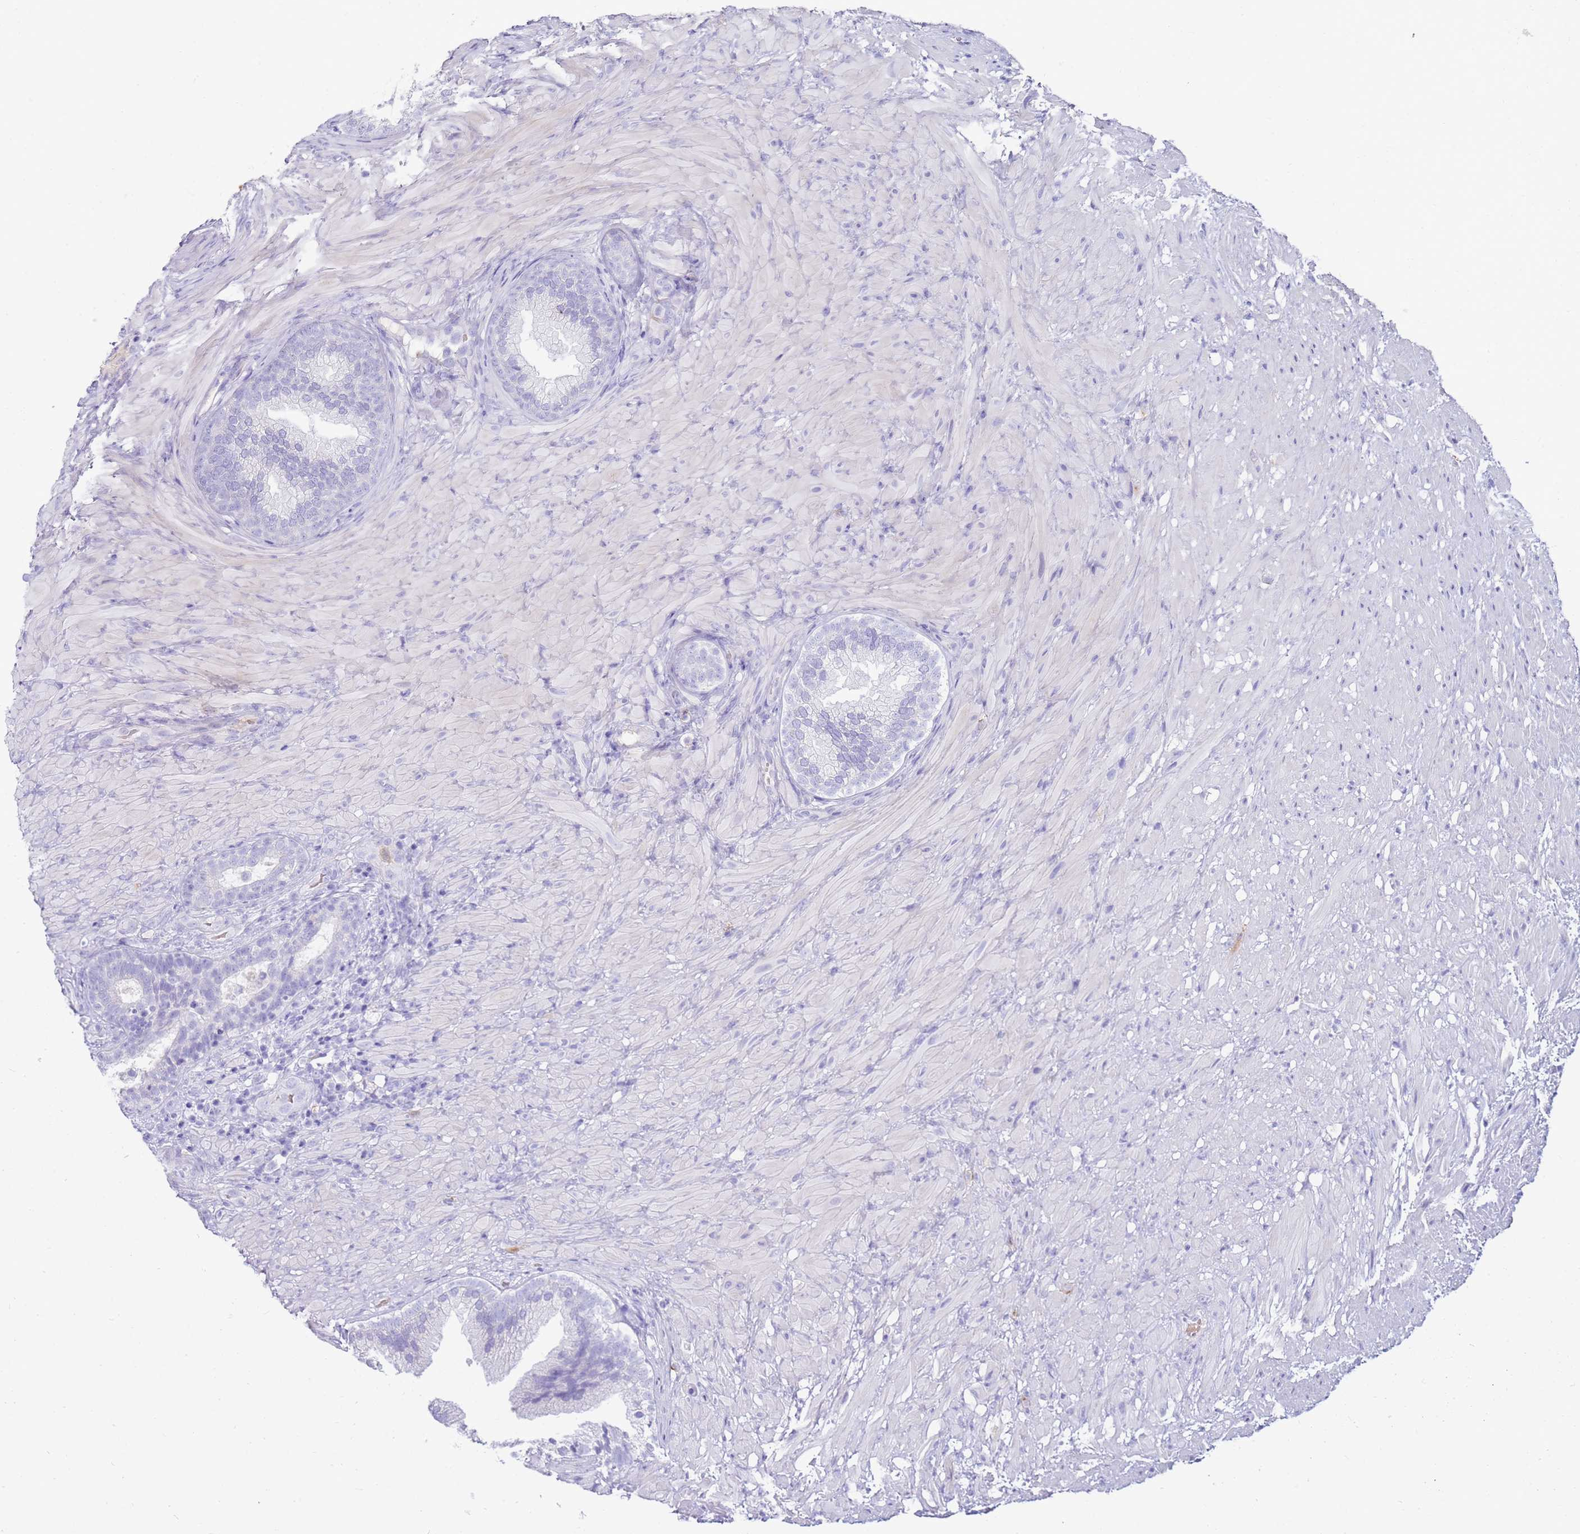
{"staining": {"intensity": "negative", "quantity": "none", "location": "none"}, "tissue": "prostate", "cell_type": "Glandular cells", "image_type": "normal", "snomed": [{"axis": "morphology", "description": "Normal tissue, NOS"}, {"axis": "topography", "description": "Prostate"}], "caption": "Image shows no protein staining in glandular cells of unremarkable prostate.", "gene": "EVPLL", "patient": {"sex": "male", "age": 76}}